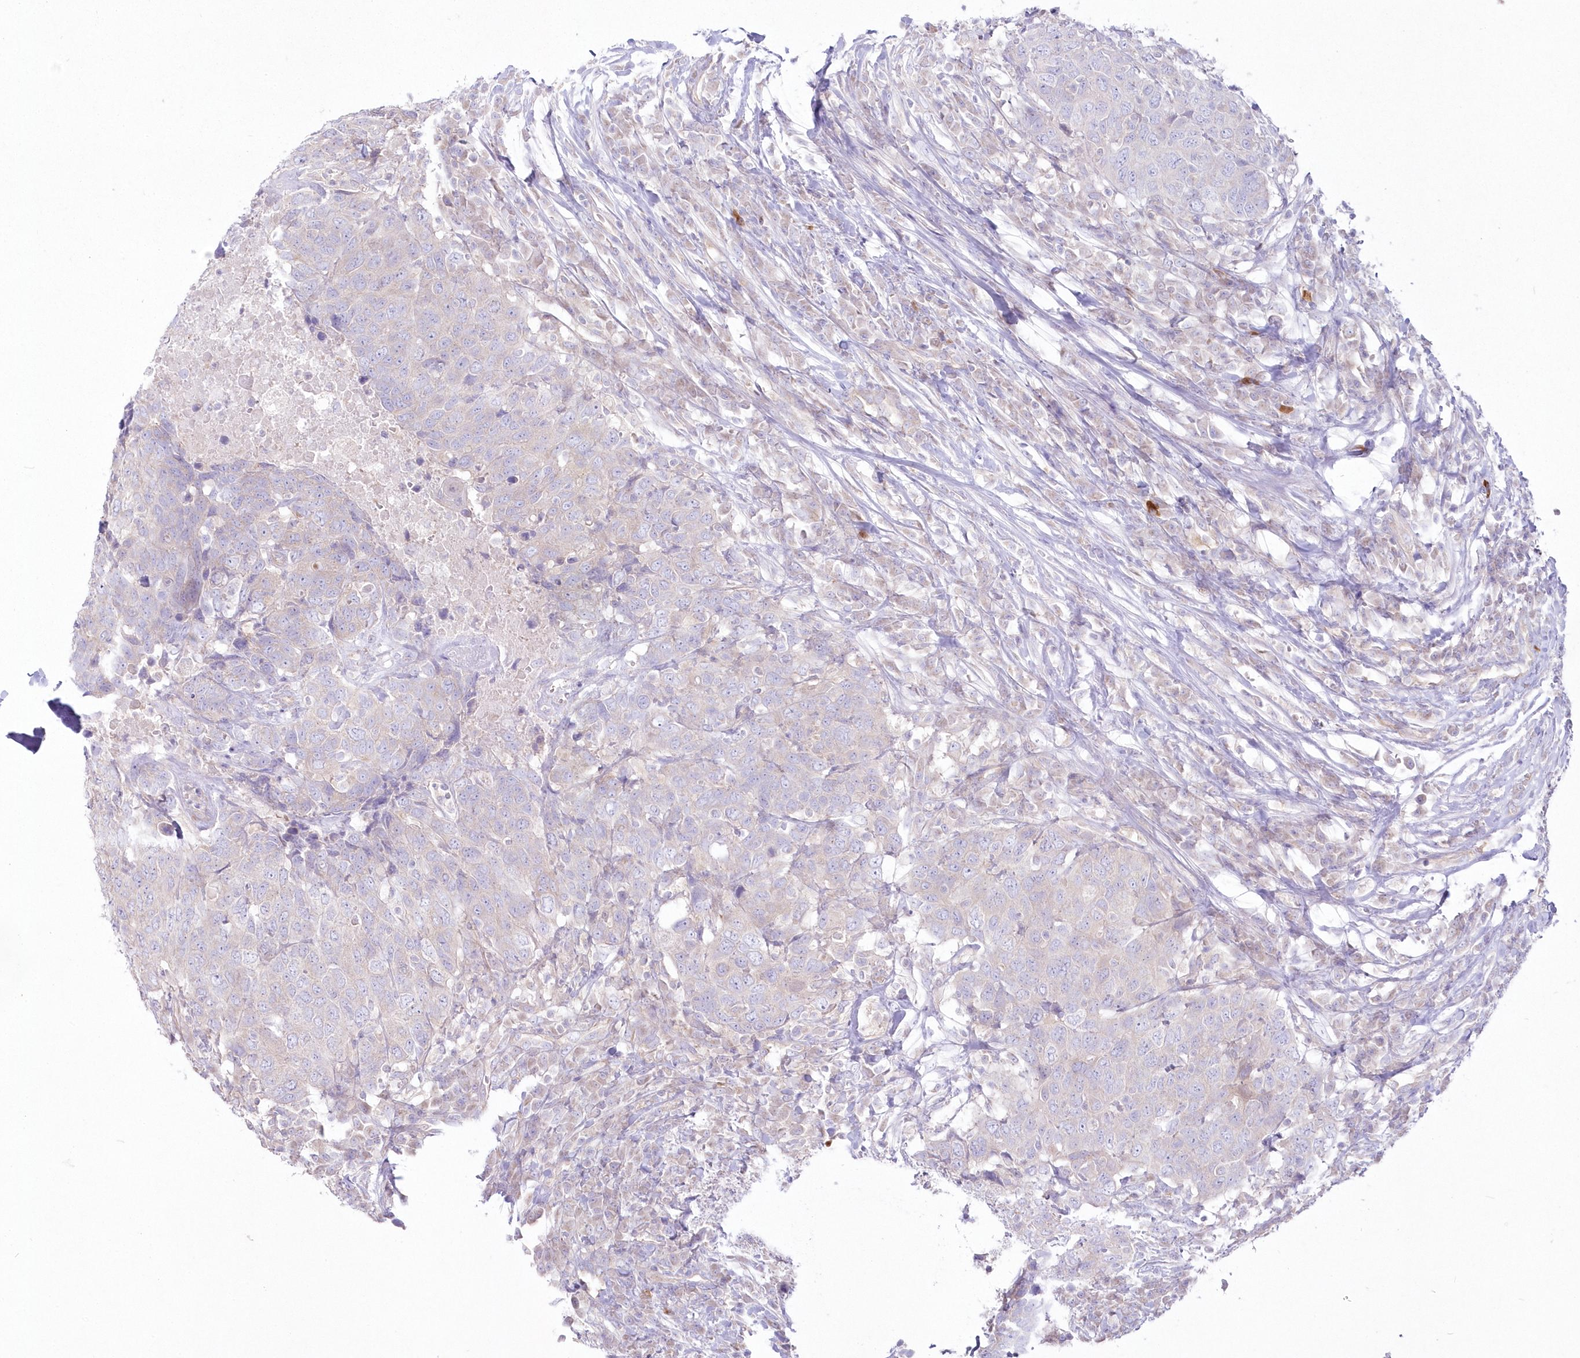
{"staining": {"intensity": "negative", "quantity": "none", "location": "none"}, "tissue": "head and neck cancer", "cell_type": "Tumor cells", "image_type": "cancer", "snomed": [{"axis": "morphology", "description": "Squamous cell carcinoma, NOS"}, {"axis": "topography", "description": "Head-Neck"}], "caption": "Head and neck cancer (squamous cell carcinoma) stained for a protein using immunohistochemistry (IHC) displays no positivity tumor cells.", "gene": "ZNF843", "patient": {"sex": "male", "age": 66}}